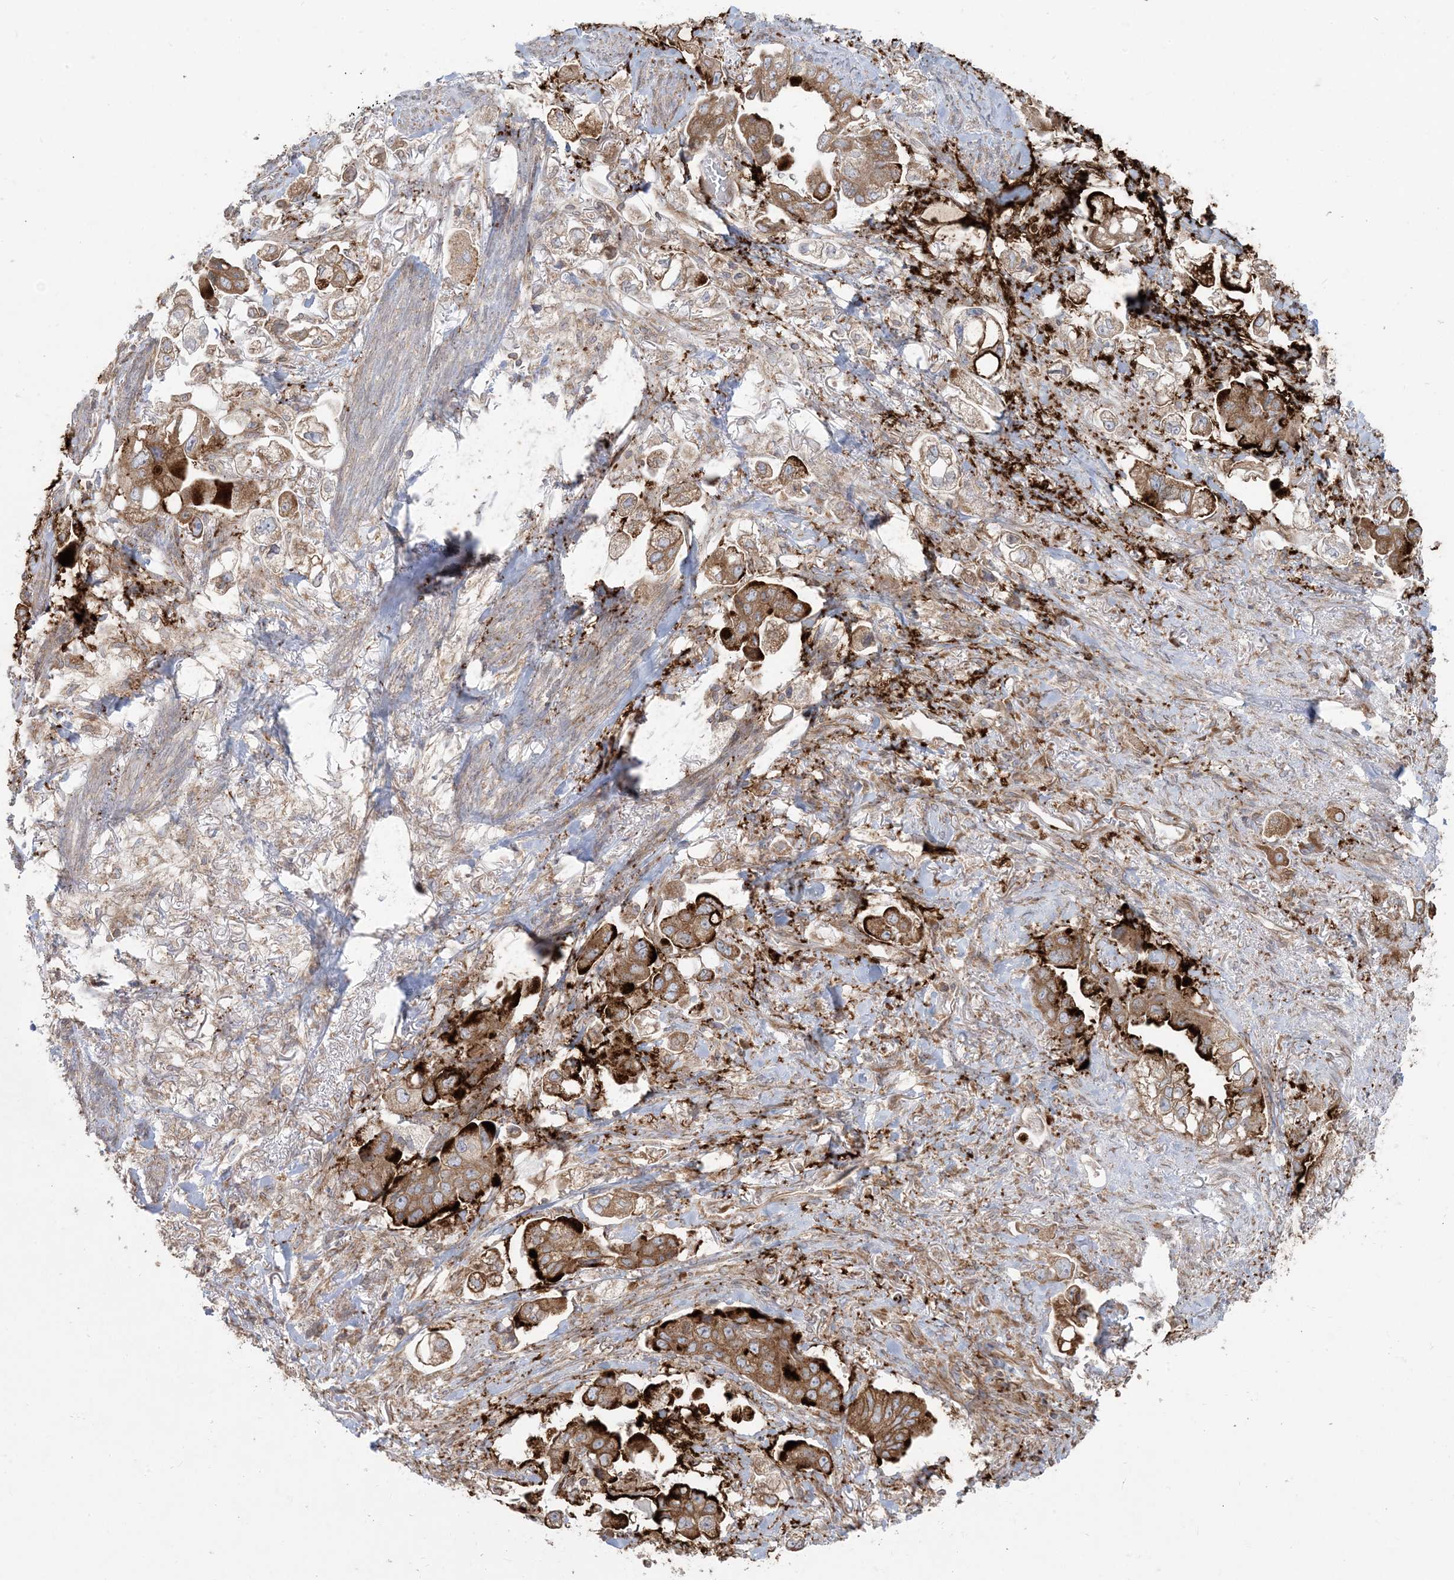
{"staining": {"intensity": "strong", "quantity": ">75%", "location": "cytoplasmic/membranous"}, "tissue": "stomach cancer", "cell_type": "Tumor cells", "image_type": "cancer", "snomed": [{"axis": "morphology", "description": "Adenocarcinoma, NOS"}, {"axis": "topography", "description": "Stomach"}], "caption": "Immunohistochemistry (IHC) photomicrograph of human stomach cancer stained for a protein (brown), which exhibits high levels of strong cytoplasmic/membranous expression in about >75% of tumor cells.", "gene": "UBXN4", "patient": {"sex": "male", "age": 62}}